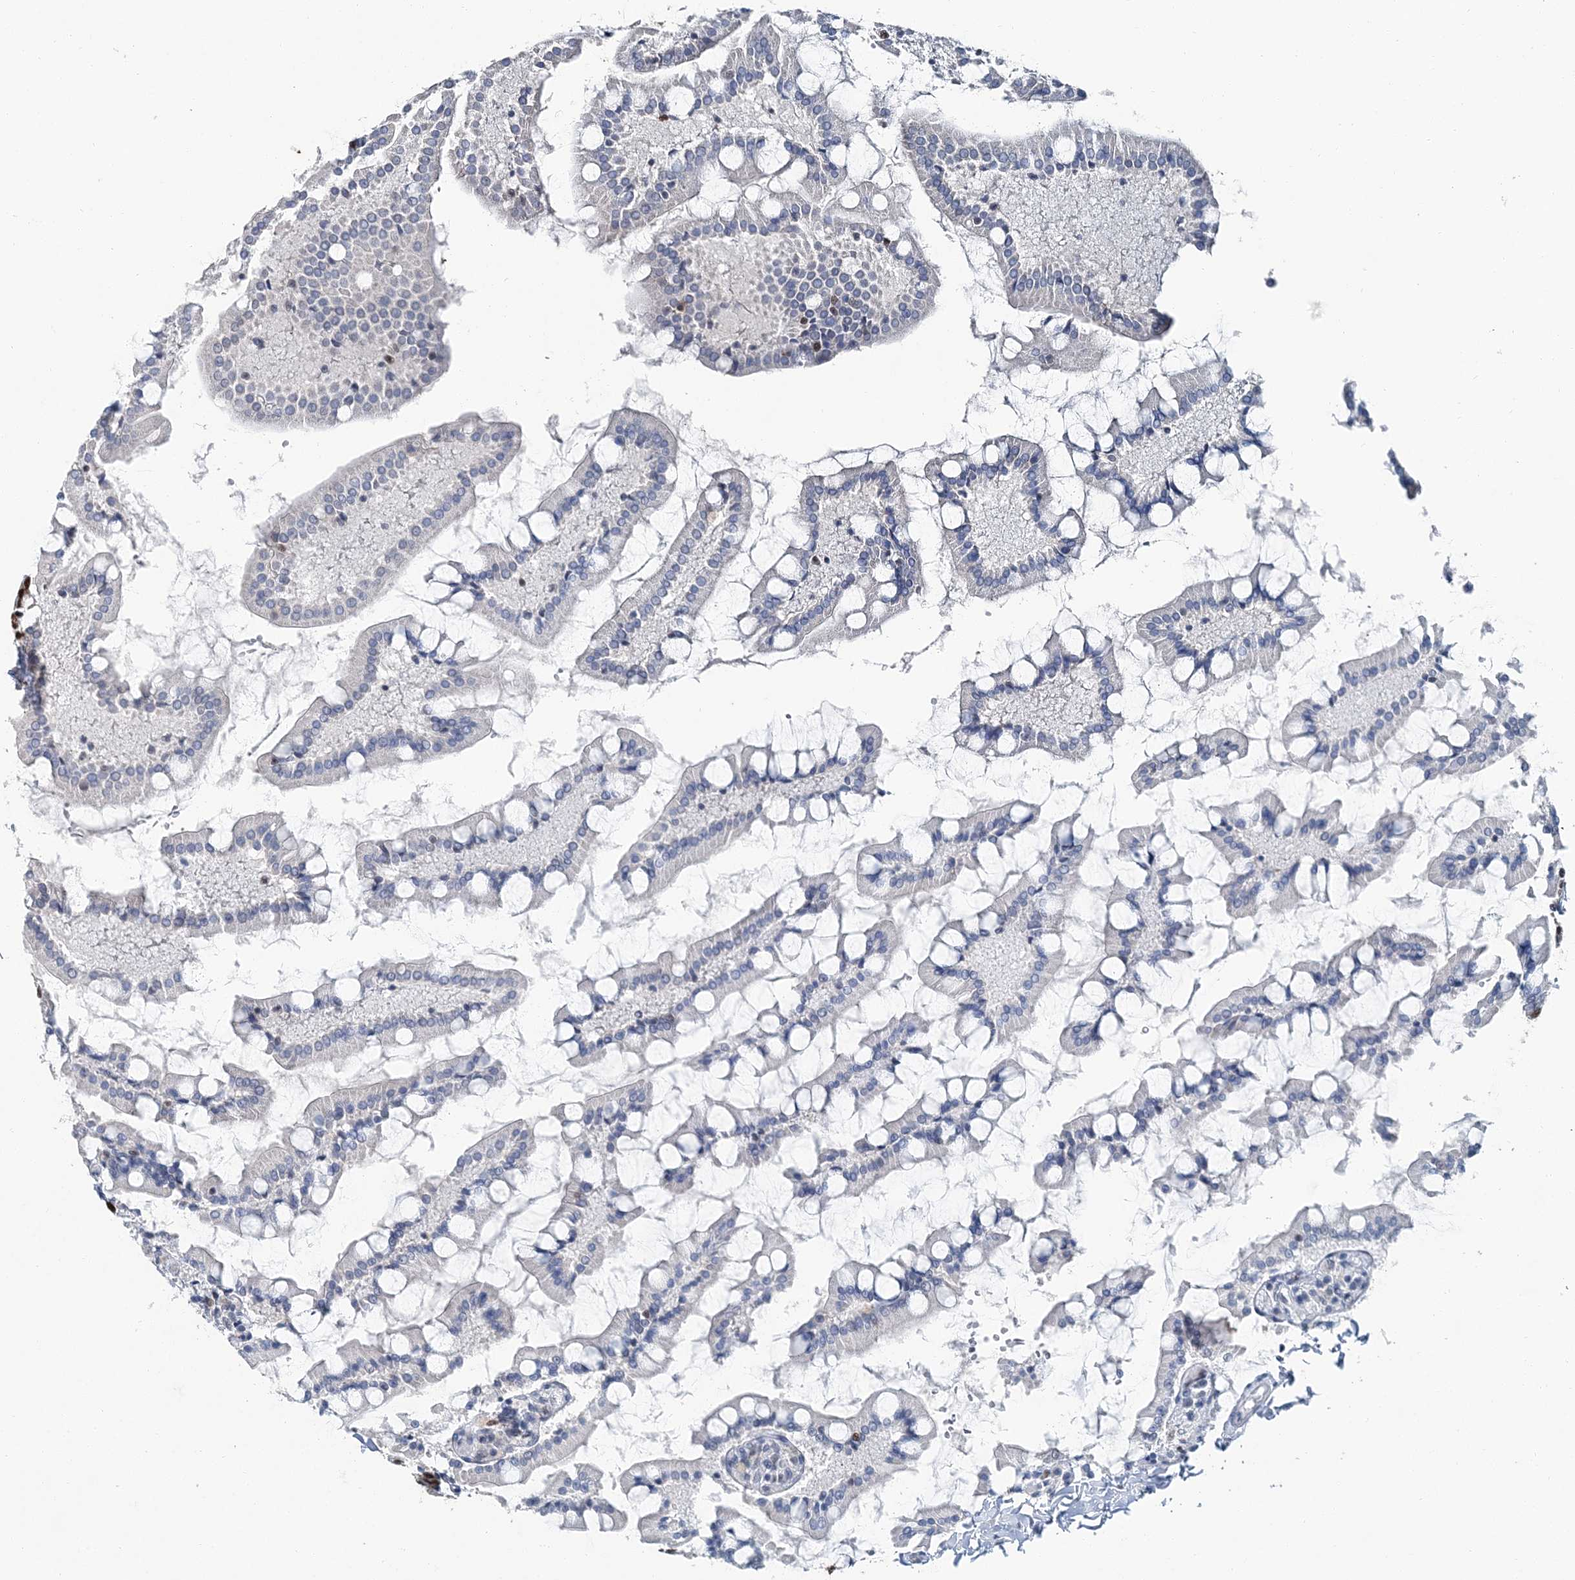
{"staining": {"intensity": "strong", "quantity": "25%-75%", "location": "nuclear"}, "tissue": "small intestine", "cell_type": "Glandular cells", "image_type": "normal", "snomed": [{"axis": "morphology", "description": "Normal tissue, NOS"}, {"axis": "topography", "description": "Small intestine"}], "caption": "Small intestine stained with DAB (3,3'-diaminobenzidine) immunohistochemistry (IHC) exhibits high levels of strong nuclear positivity in about 25%-75% of glandular cells.", "gene": "HAT1", "patient": {"sex": "male", "age": 41}}